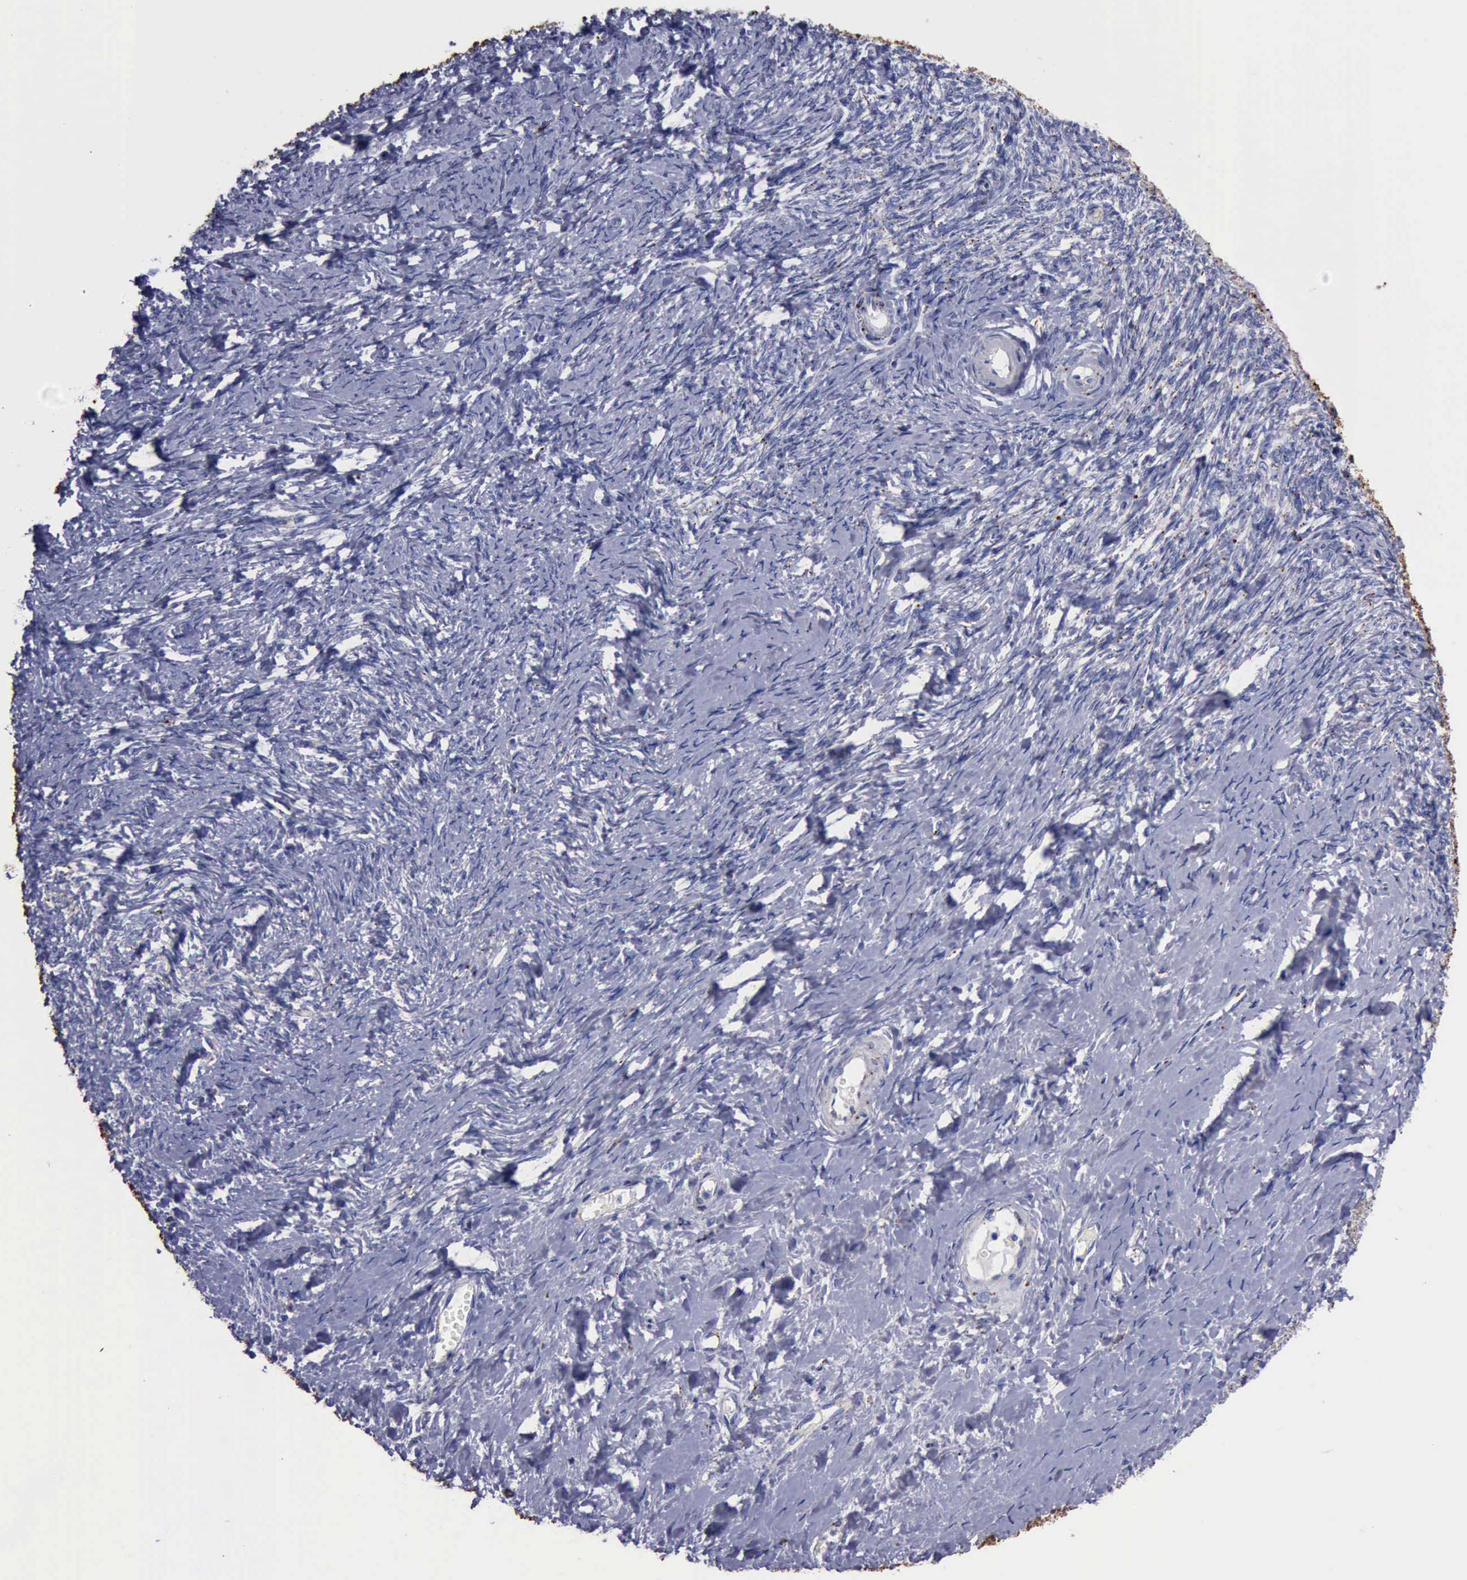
{"staining": {"intensity": "weak", "quantity": "<25%", "location": "cytoplasmic/membranous"}, "tissue": "ovarian cancer", "cell_type": "Tumor cells", "image_type": "cancer", "snomed": [{"axis": "morphology", "description": "Normal tissue, NOS"}, {"axis": "morphology", "description": "Cystadenocarcinoma, serous, NOS"}, {"axis": "topography", "description": "Ovary"}], "caption": "Tumor cells are negative for brown protein staining in ovarian cancer (serous cystadenocarcinoma).", "gene": "CTSD", "patient": {"sex": "female", "age": 62}}